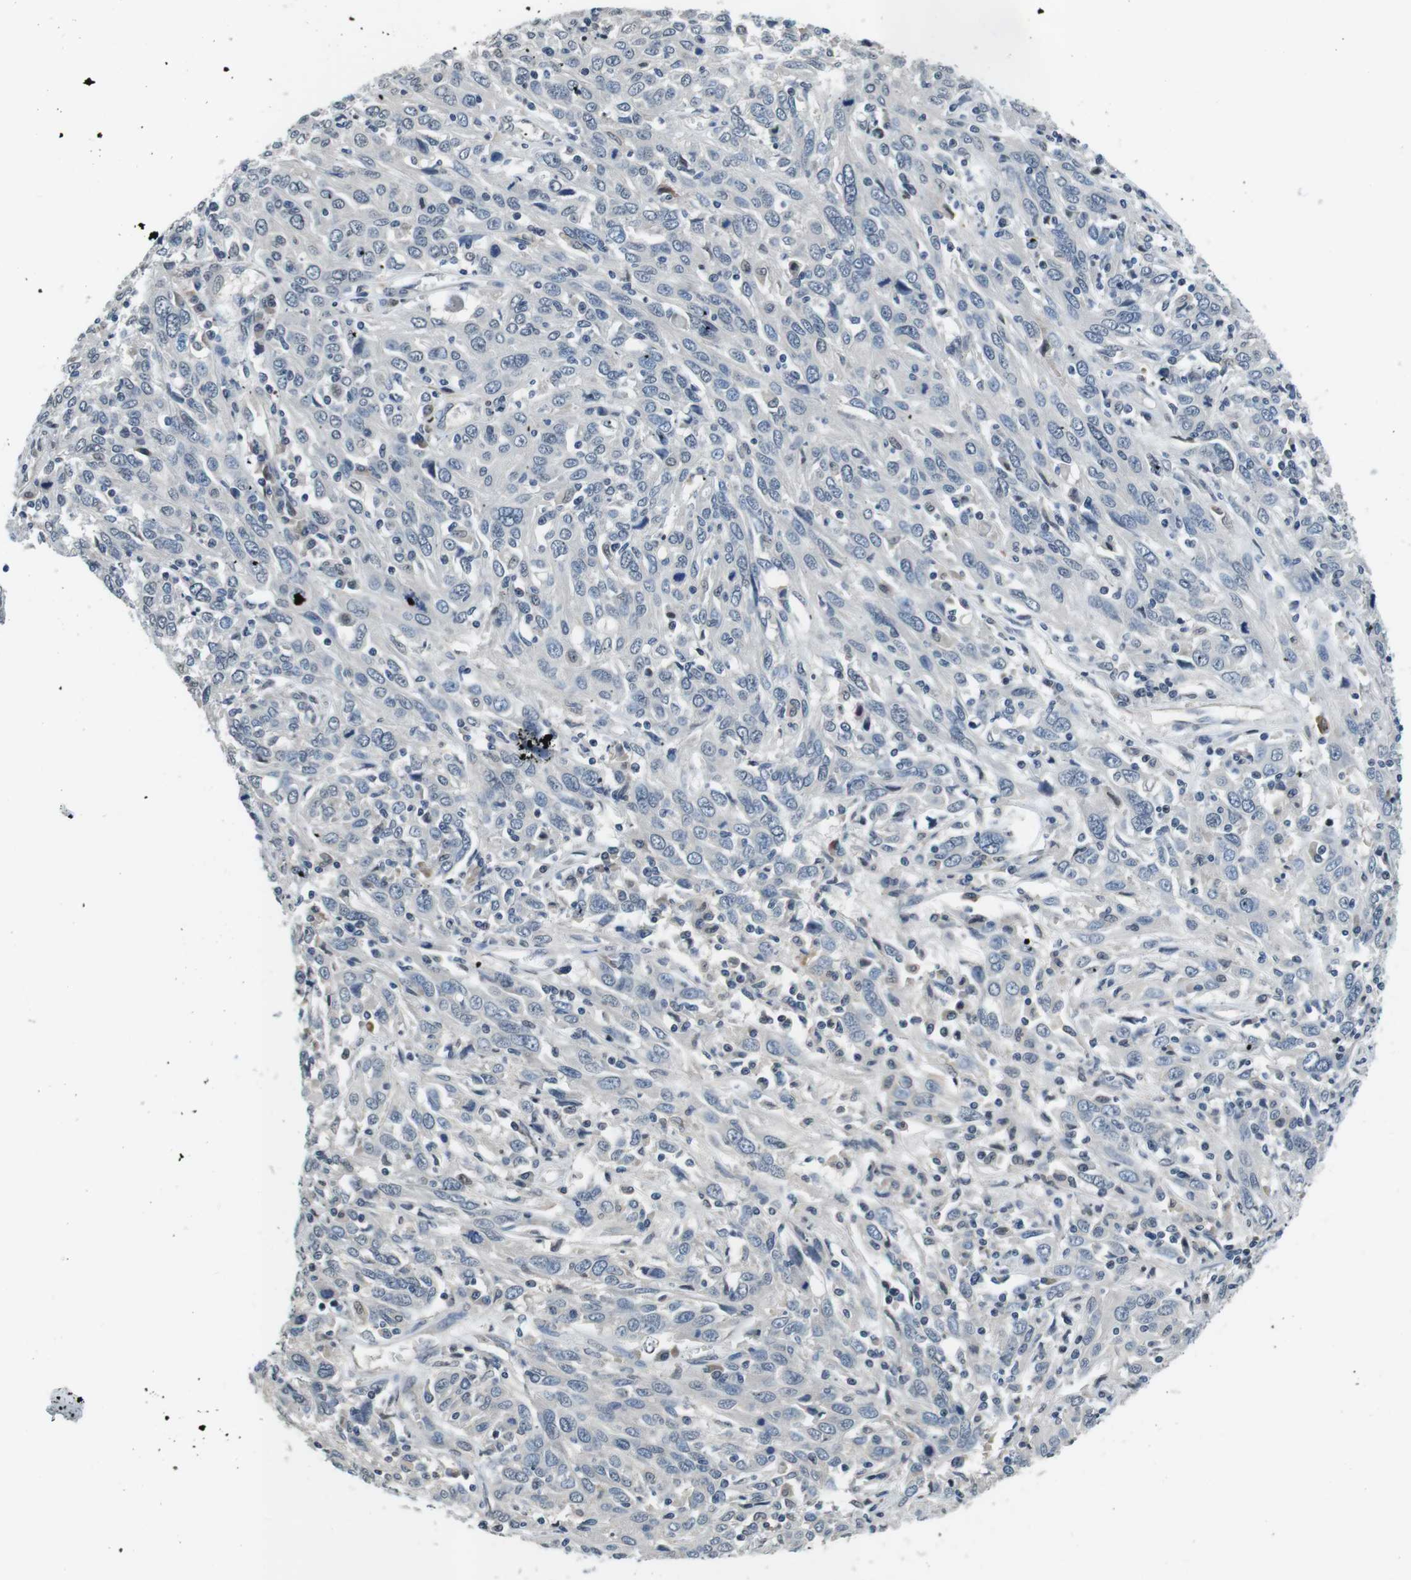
{"staining": {"intensity": "negative", "quantity": "none", "location": "none"}, "tissue": "cervical cancer", "cell_type": "Tumor cells", "image_type": "cancer", "snomed": [{"axis": "morphology", "description": "Squamous cell carcinoma, NOS"}, {"axis": "topography", "description": "Cervix"}], "caption": "High power microscopy histopathology image of an immunohistochemistry histopathology image of cervical squamous cell carcinoma, revealing no significant positivity in tumor cells.", "gene": "CD163L1", "patient": {"sex": "female", "age": 46}}